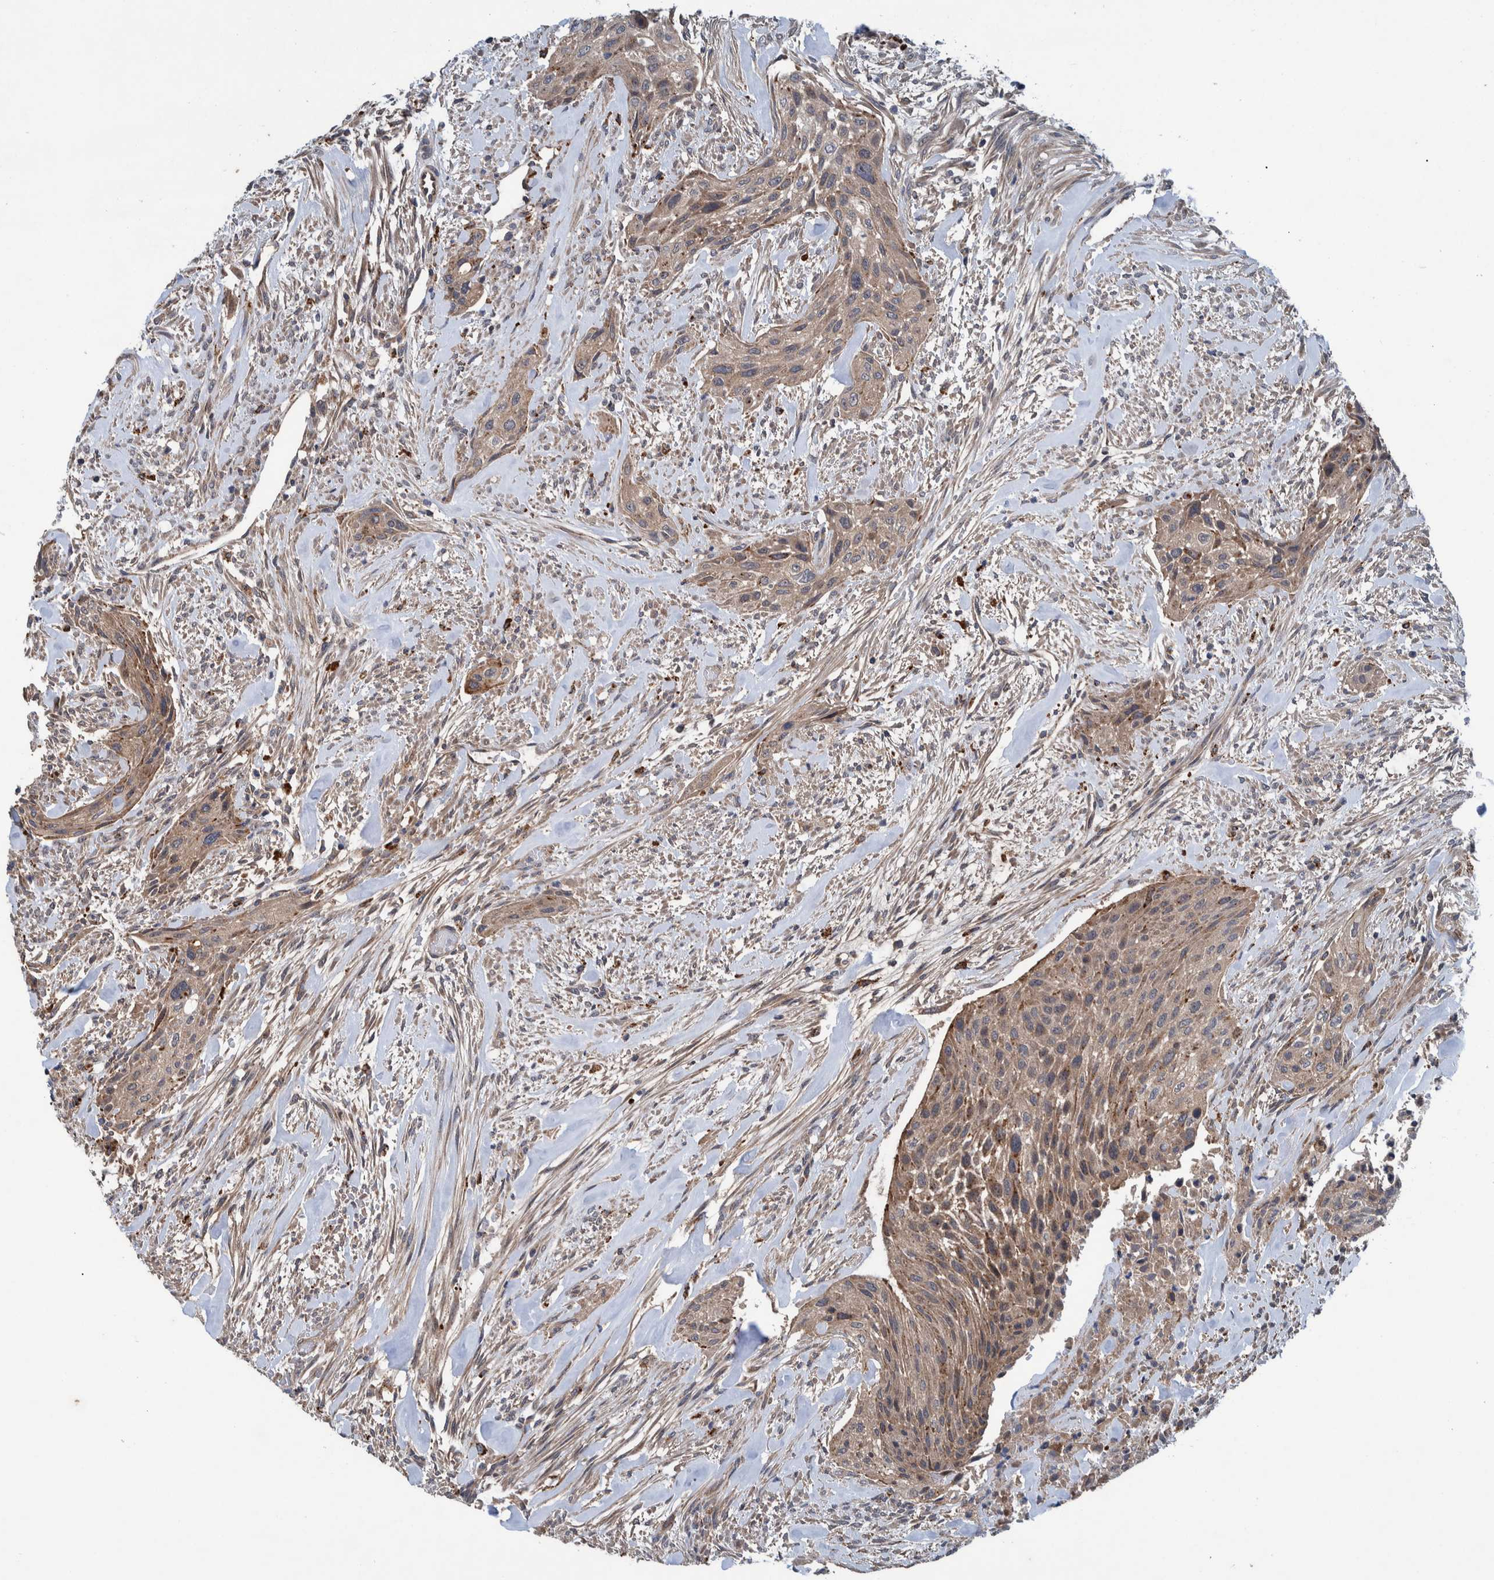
{"staining": {"intensity": "moderate", "quantity": ">75%", "location": "cytoplasmic/membranous"}, "tissue": "urothelial cancer", "cell_type": "Tumor cells", "image_type": "cancer", "snomed": [{"axis": "morphology", "description": "Urothelial carcinoma, Low grade"}, {"axis": "morphology", "description": "Urothelial carcinoma, High grade"}, {"axis": "topography", "description": "Urinary bladder"}], "caption": "Protein staining of urothelial cancer tissue exhibits moderate cytoplasmic/membranous staining in about >75% of tumor cells. The staining was performed using DAB, with brown indicating positive protein expression. Nuclei are stained blue with hematoxylin.", "gene": "ITIH3", "patient": {"sex": "male", "age": 35}}